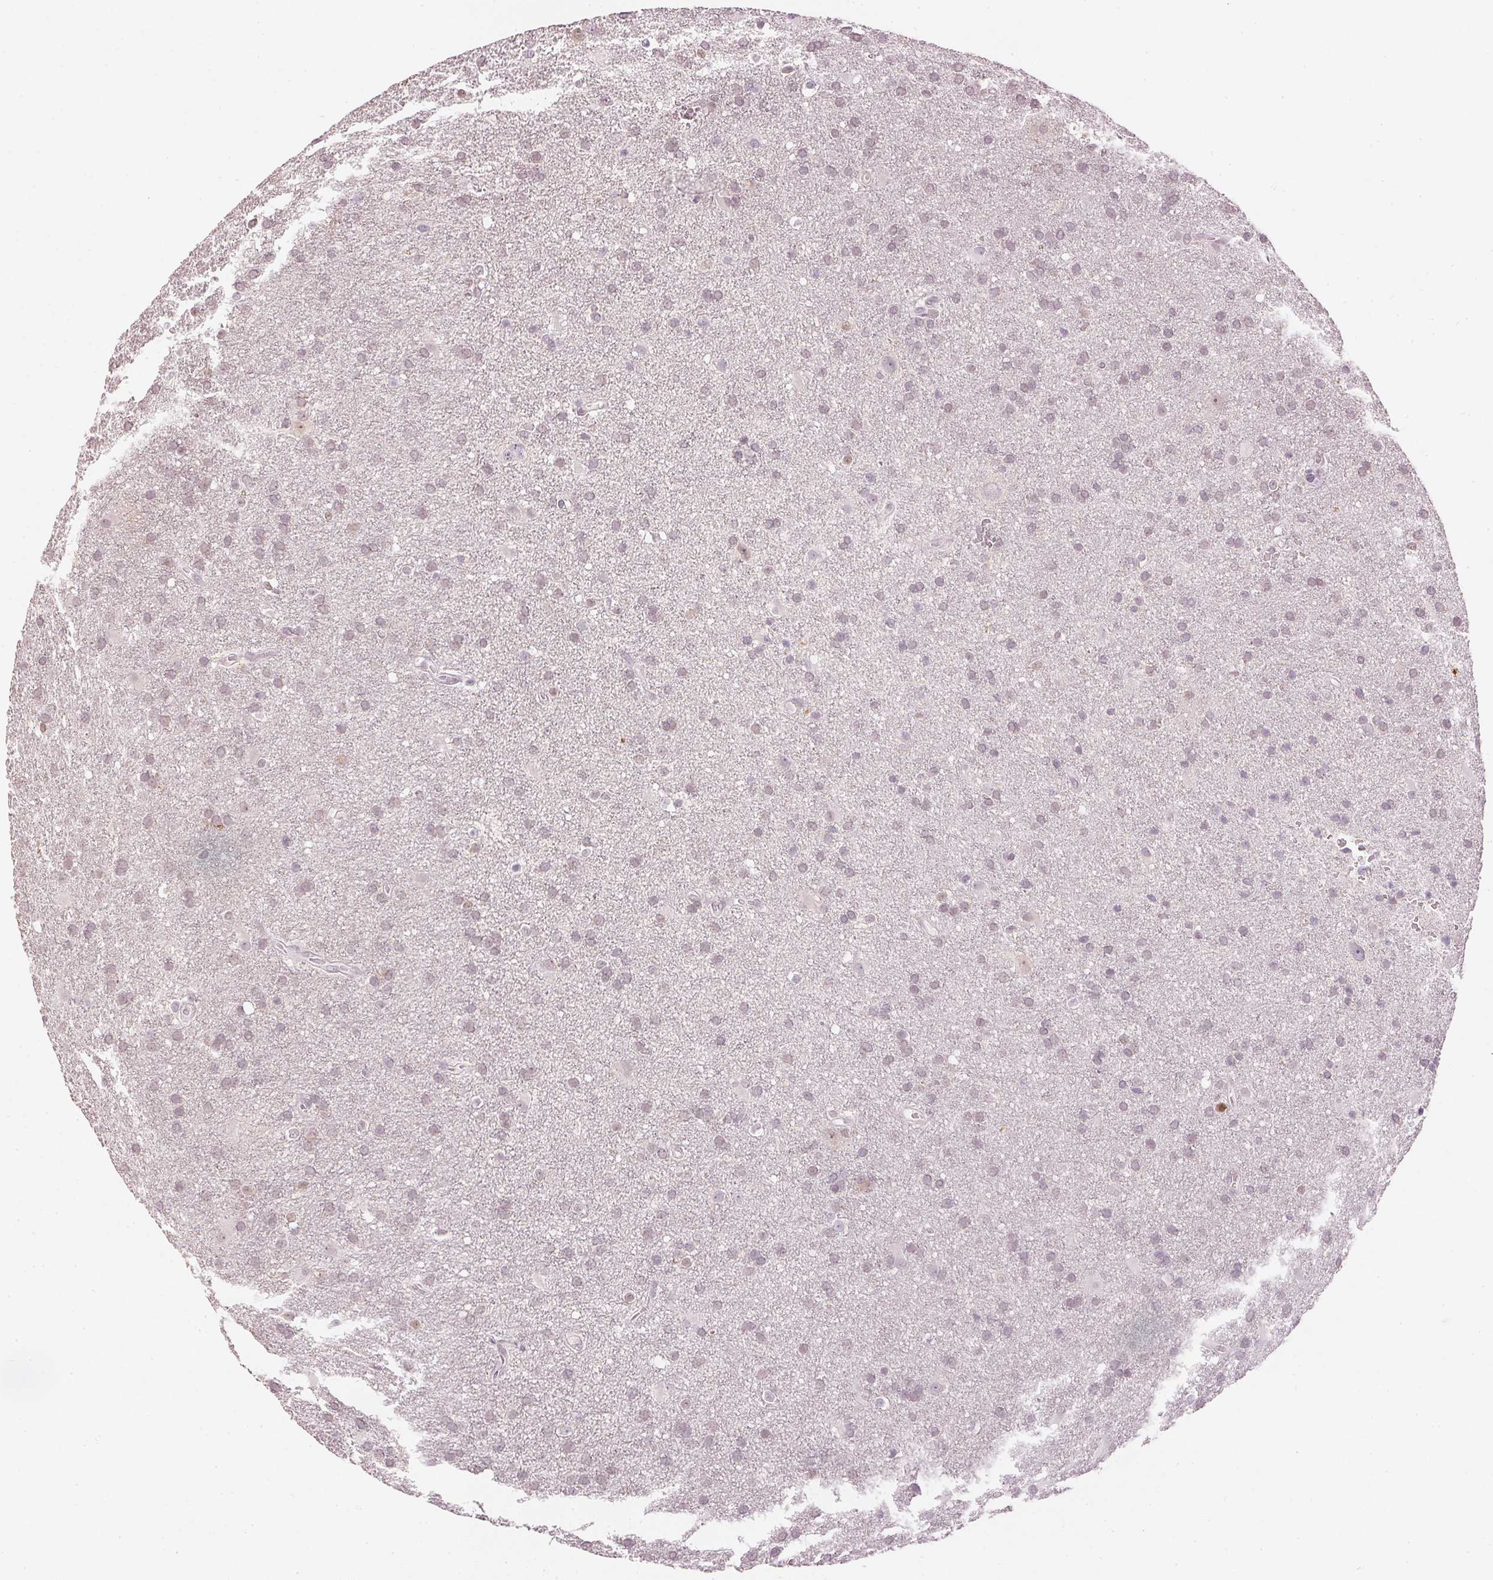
{"staining": {"intensity": "negative", "quantity": "none", "location": "none"}, "tissue": "glioma", "cell_type": "Tumor cells", "image_type": "cancer", "snomed": [{"axis": "morphology", "description": "Glioma, malignant, Low grade"}, {"axis": "topography", "description": "Brain"}], "caption": "IHC of glioma reveals no expression in tumor cells.", "gene": "SLC39A3", "patient": {"sex": "male", "age": 66}}